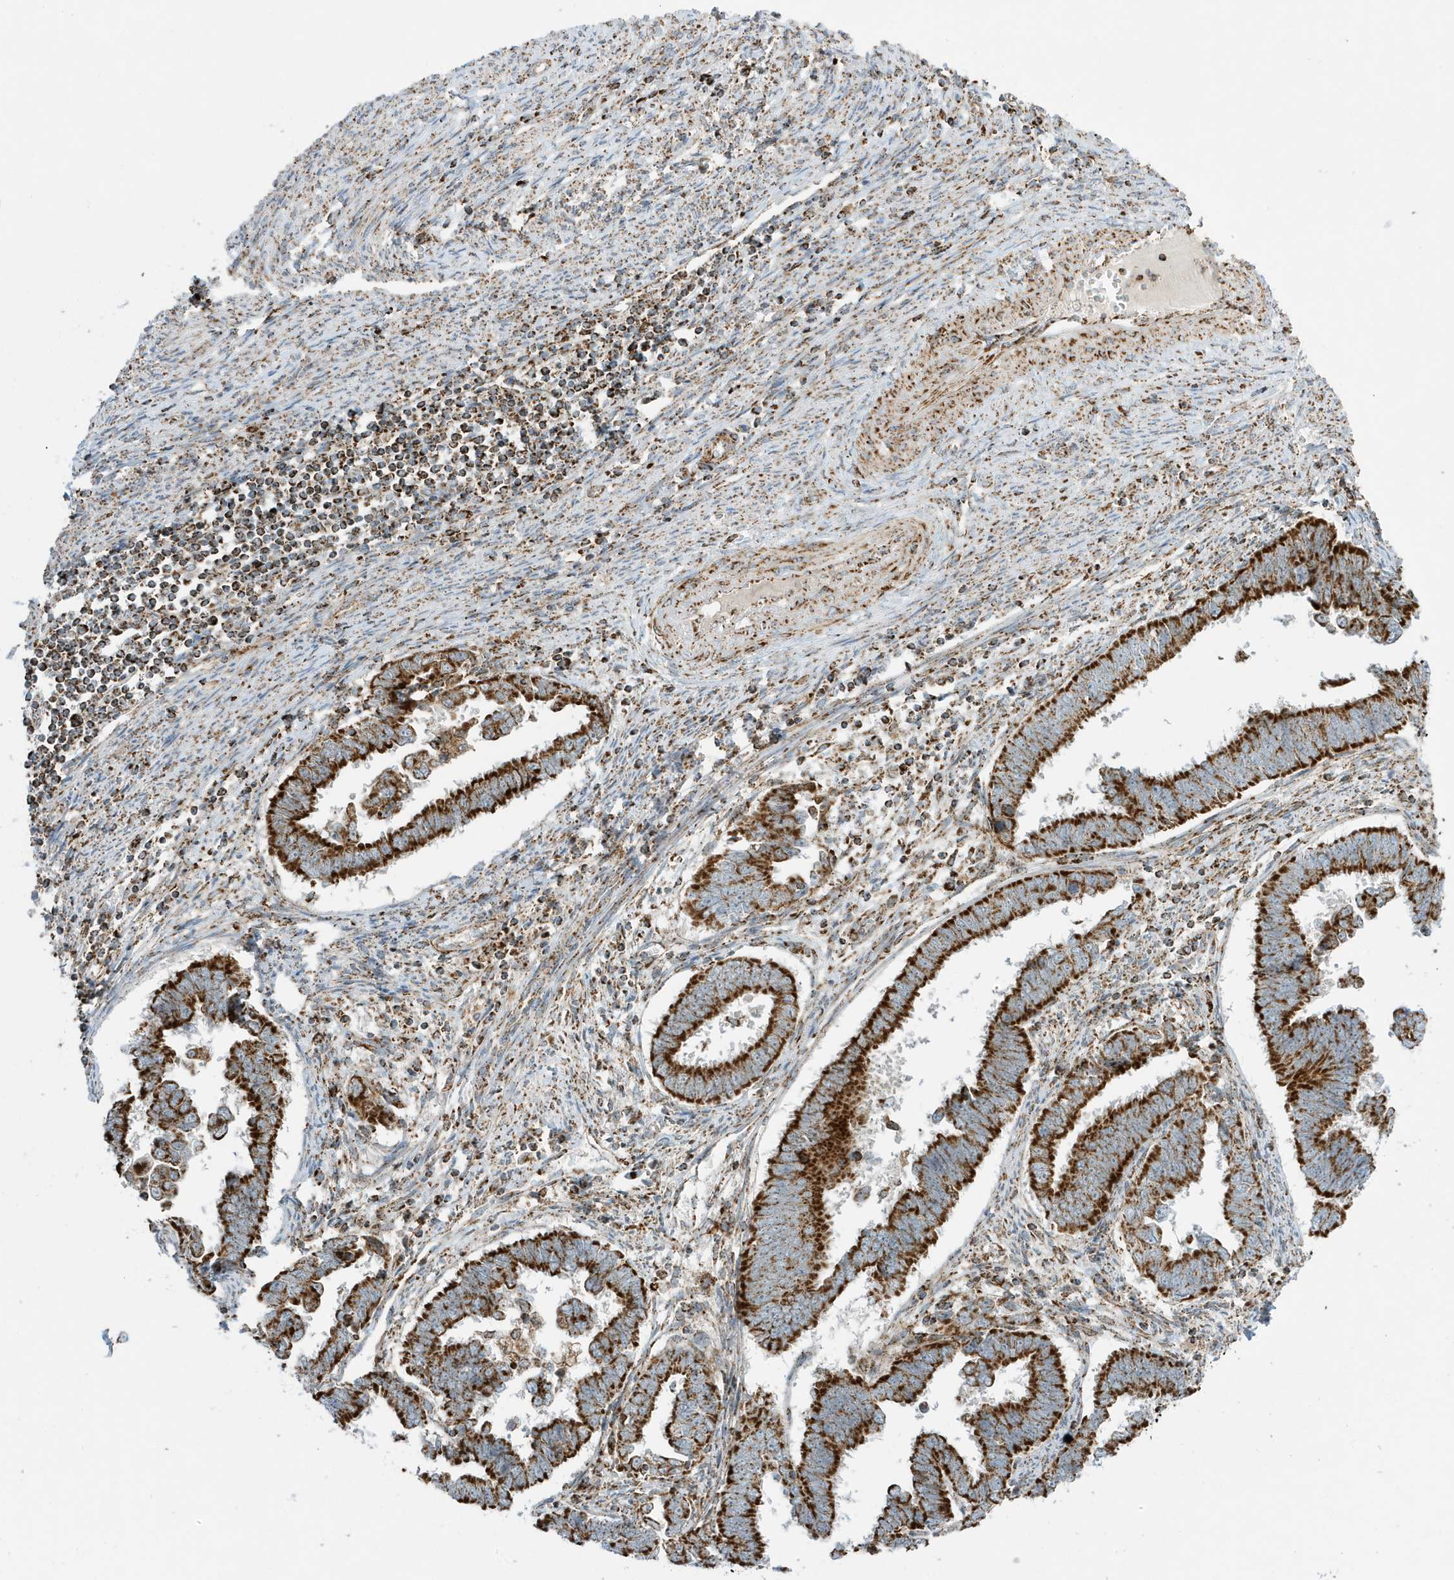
{"staining": {"intensity": "strong", "quantity": ">75%", "location": "cytoplasmic/membranous"}, "tissue": "endometrial cancer", "cell_type": "Tumor cells", "image_type": "cancer", "snomed": [{"axis": "morphology", "description": "Adenocarcinoma, NOS"}, {"axis": "topography", "description": "Endometrium"}], "caption": "Immunohistochemistry image of neoplastic tissue: human adenocarcinoma (endometrial) stained using immunohistochemistry (IHC) reveals high levels of strong protein expression localized specifically in the cytoplasmic/membranous of tumor cells, appearing as a cytoplasmic/membranous brown color.", "gene": "ATP5ME", "patient": {"sex": "female", "age": 75}}